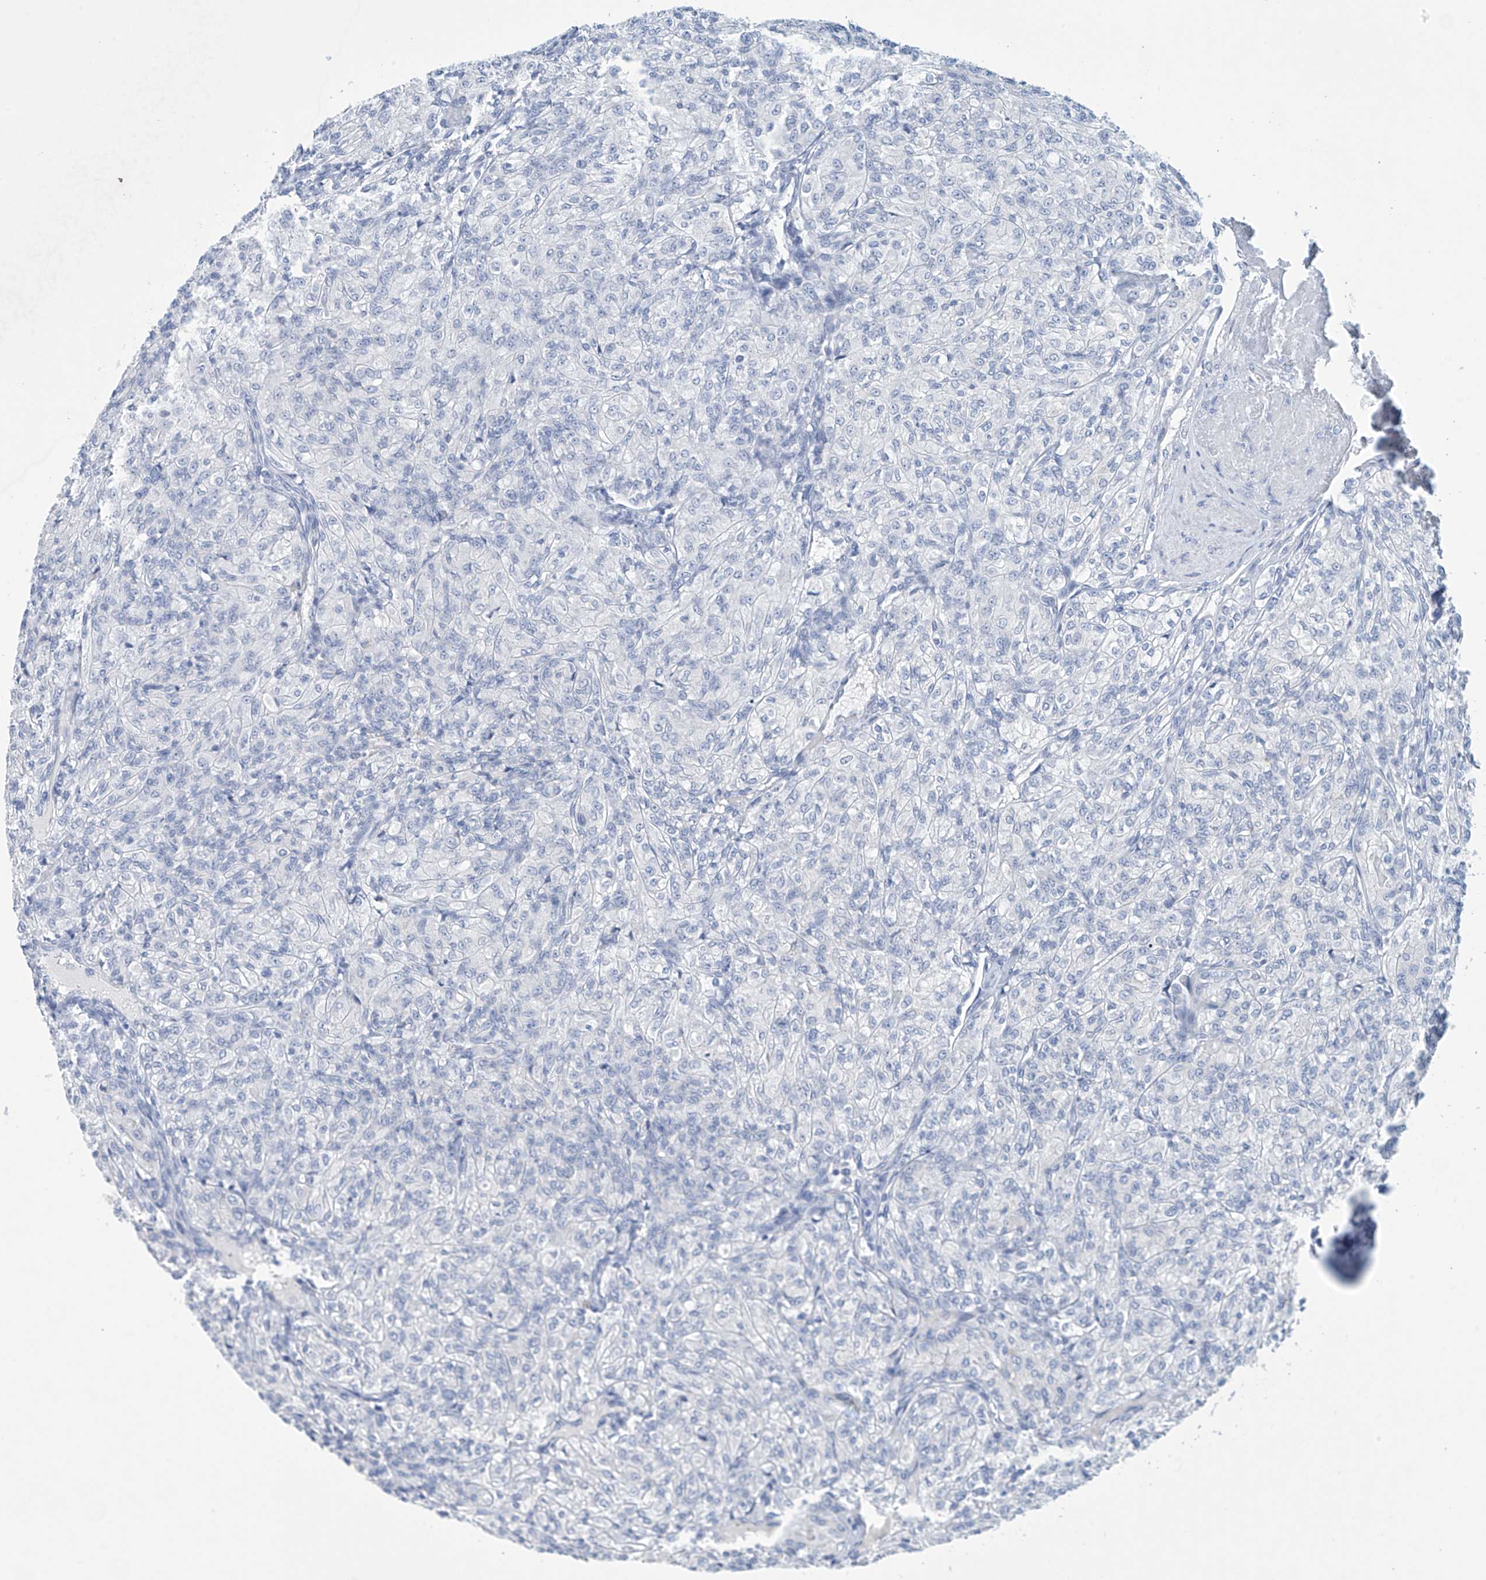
{"staining": {"intensity": "negative", "quantity": "none", "location": "none"}, "tissue": "renal cancer", "cell_type": "Tumor cells", "image_type": "cancer", "snomed": [{"axis": "morphology", "description": "Adenocarcinoma, NOS"}, {"axis": "topography", "description": "Kidney"}], "caption": "Immunohistochemical staining of renal cancer exhibits no significant expression in tumor cells.", "gene": "DSP", "patient": {"sex": "male", "age": 77}}